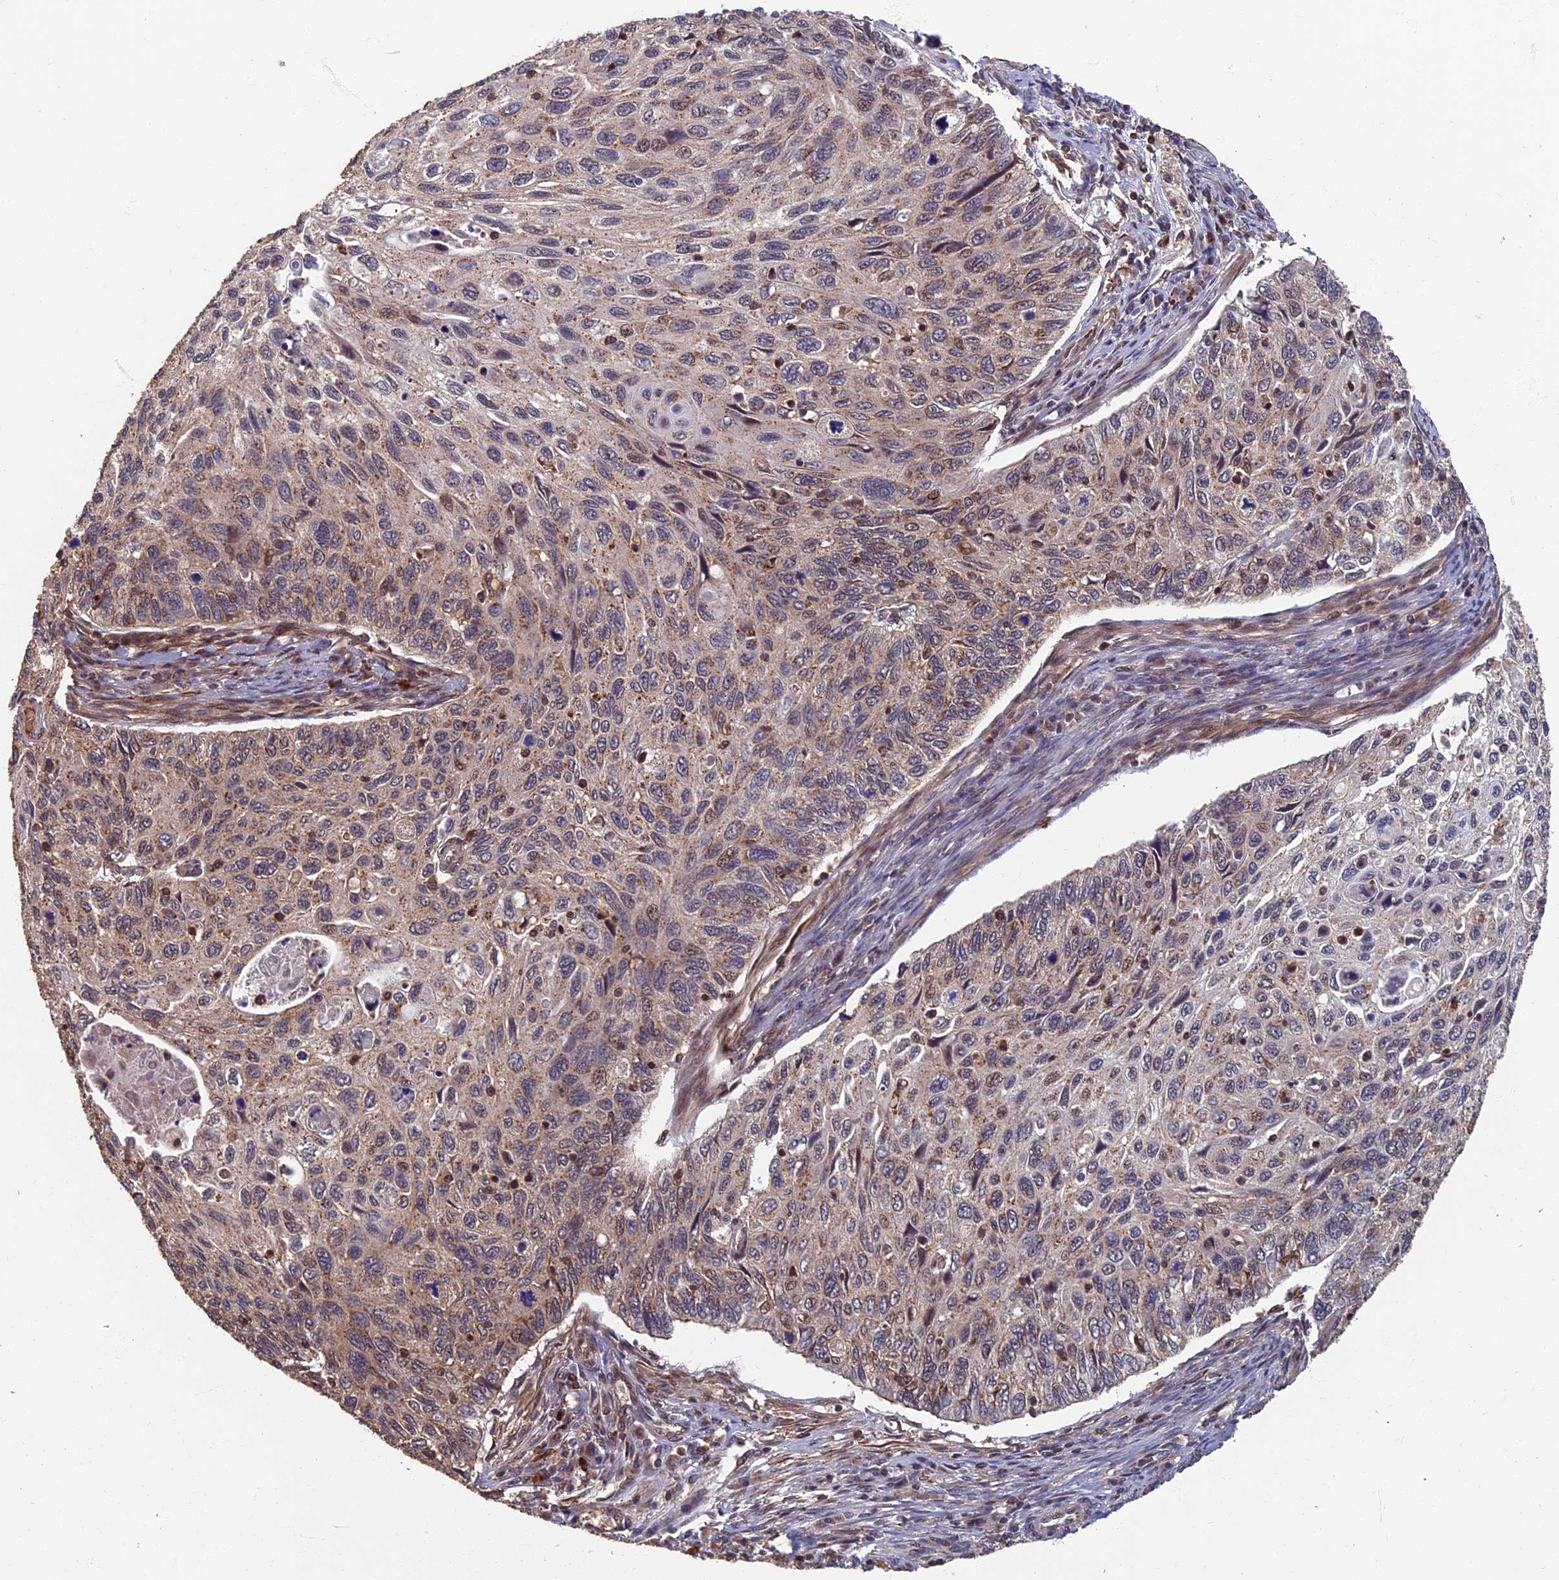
{"staining": {"intensity": "weak", "quantity": "<25%", "location": "cytoplasmic/membranous,nuclear"}, "tissue": "cervical cancer", "cell_type": "Tumor cells", "image_type": "cancer", "snomed": [{"axis": "morphology", "description": "Squamous cell carcinoma, NOS"}, {"axis": "topography", "description": "Cervix"}], "caption": "An immunohistochemistry (IHC) image of cervical squamous cell carcinoma is shown. There is no staining in tumor cells of cervical squamous cell carcinoma.", "gene": "RASGRF1", "patient": {"sex": "female", "age": 70}}